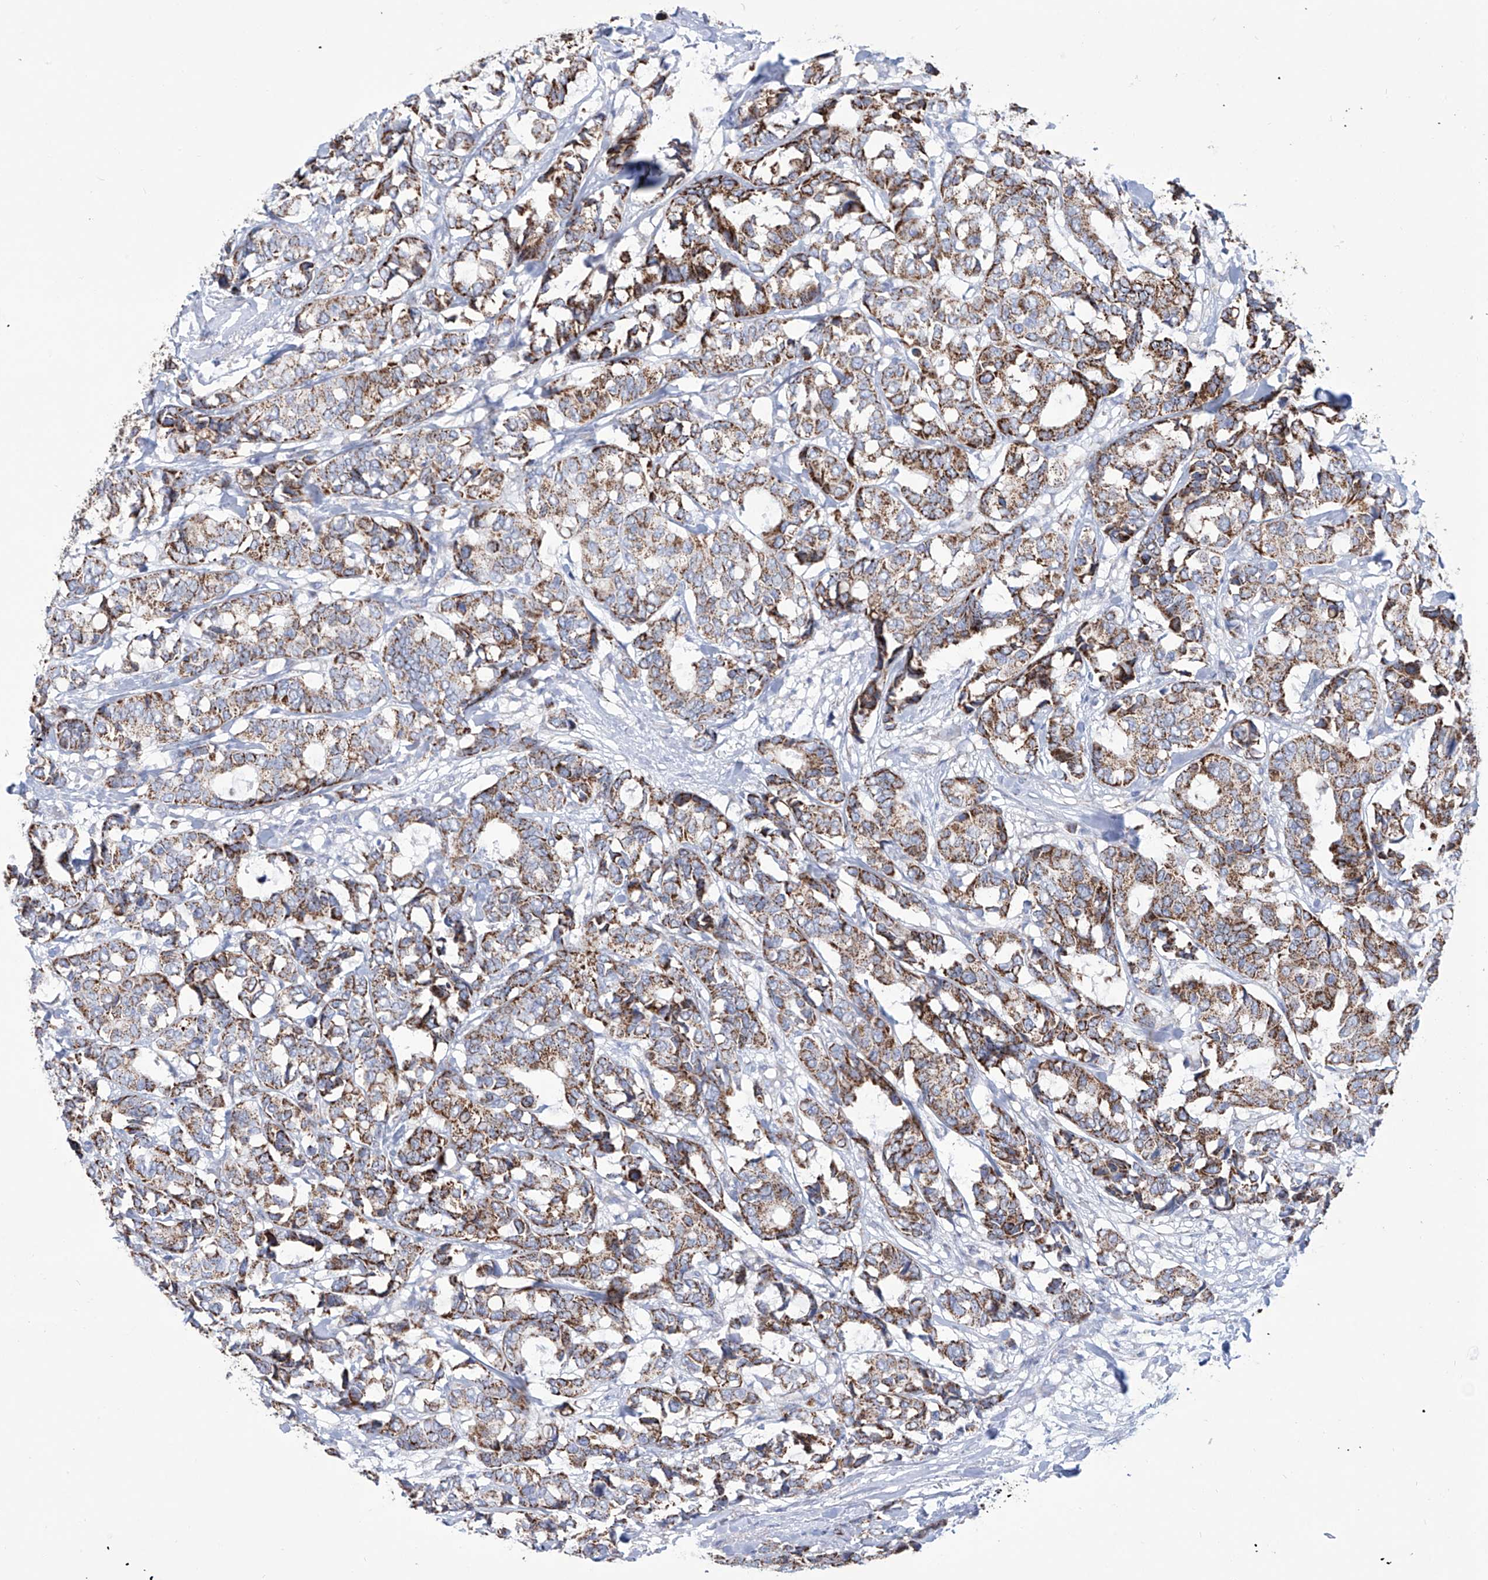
{"staining": {"intensity": "strong", "quantity": ">75%", "location": "cytoplasmic/membranous"}, "tissue": "breast cancer", "cell_type": "Tumor cells", "image_type": "cancer", "snomed": [{"axis": "morphology", "description": "Duct carcinoma"}, {"axis": "topography", "description": "Breast"}], "caption": "Strong cytoplasmic/membranous staining for a protein is appreciated in approximately >75% of tumor cells of intraductal carcinoma (breast) using immunohistochemistry (IHC).", "gene": "ALDH6A1", "patient": {"sex": "female", "age": 87}}